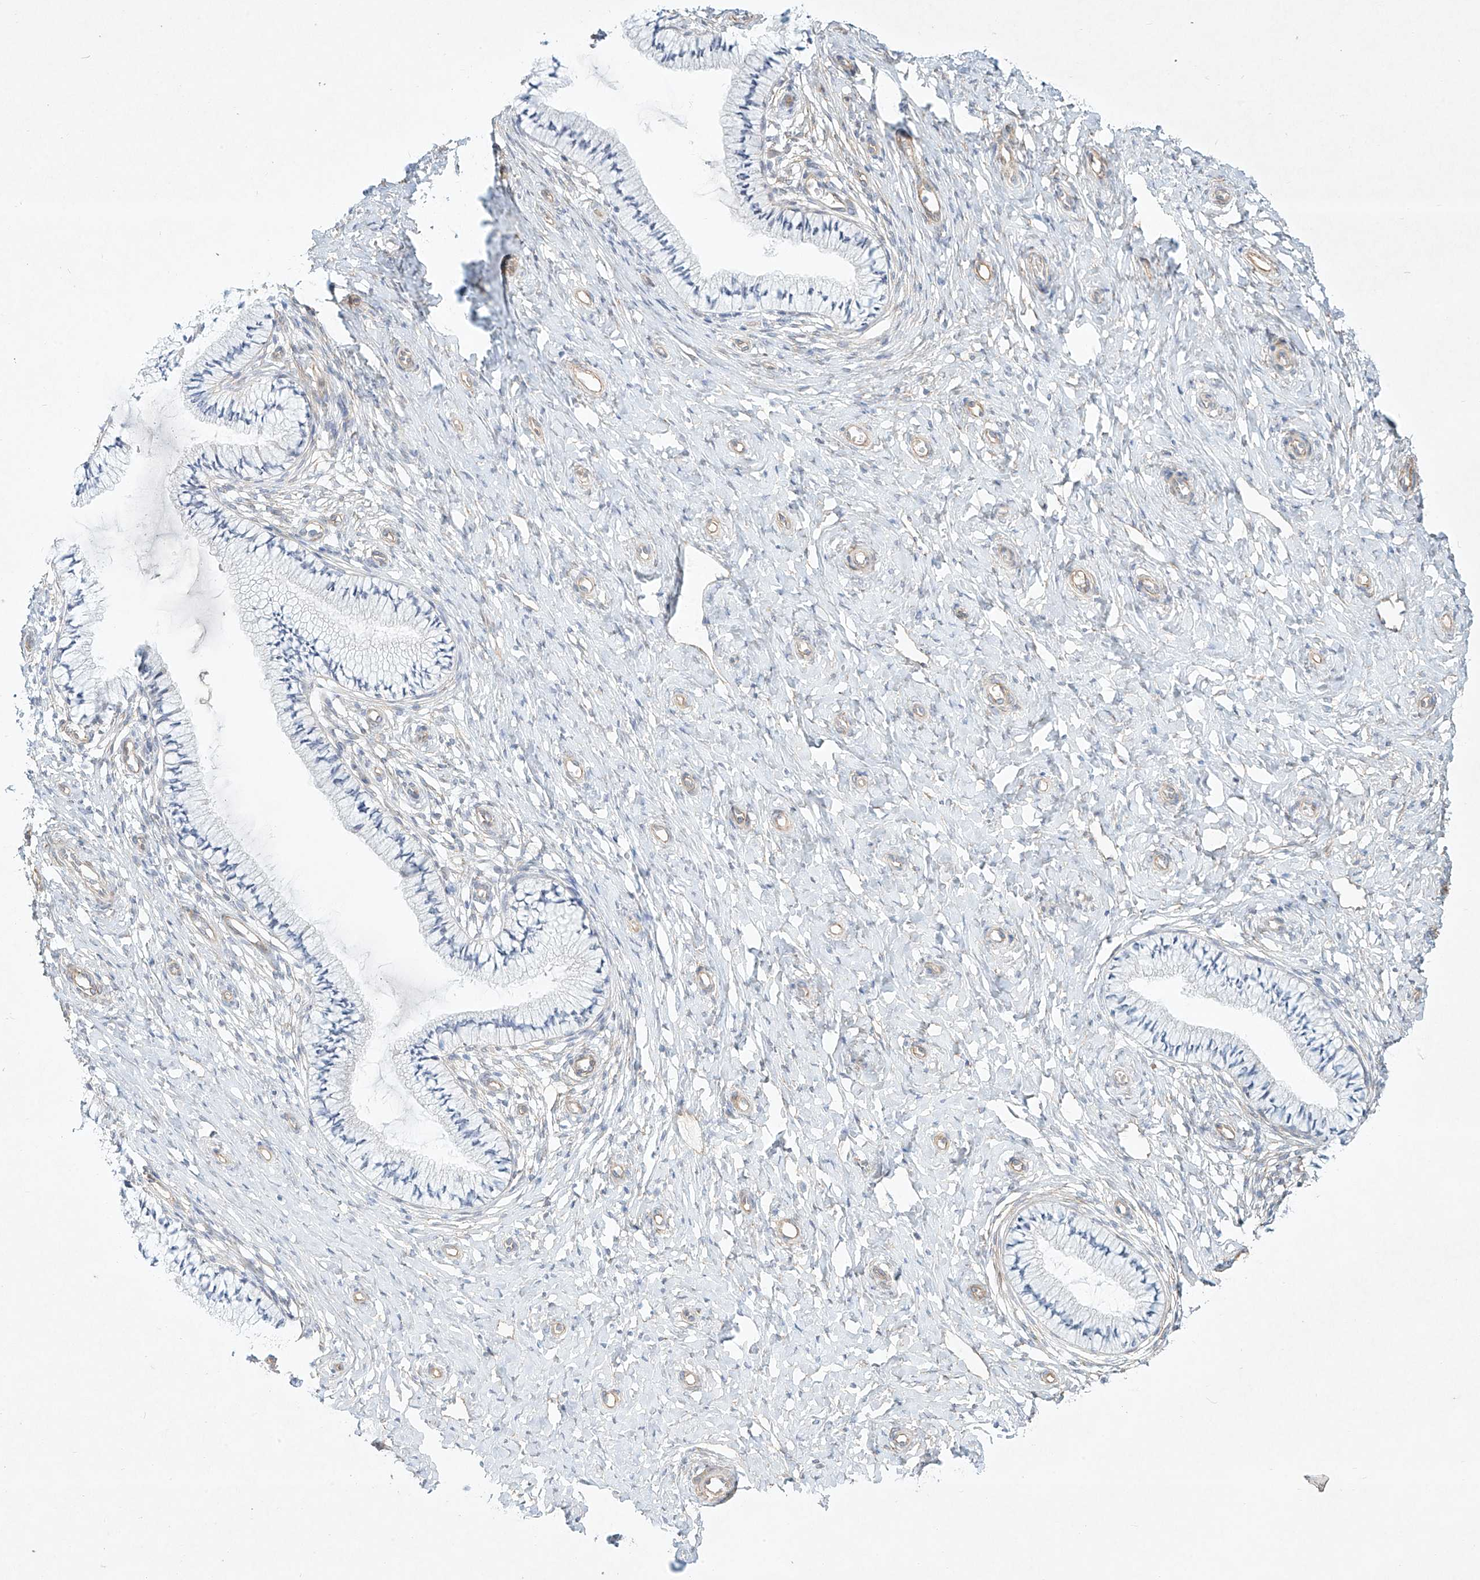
{"staining": {"intensity": "negative", "quantity": "none", "location": "none"}, "tissue": "cervix", "cell_type": "Glandular cells", "image_type": "normal", "snomed": [{"axis": "morphology", "description": "Normal tissue, NOS"}, {"axis": "topography", "description": "Cervix"}], "caption": "This is a photomicrograph of immunohistochemistry staining of normal cervix, which shows no expression in glandular cells.", "gene": "REEP2", "patient": {"sex": "female", "age": 36}}